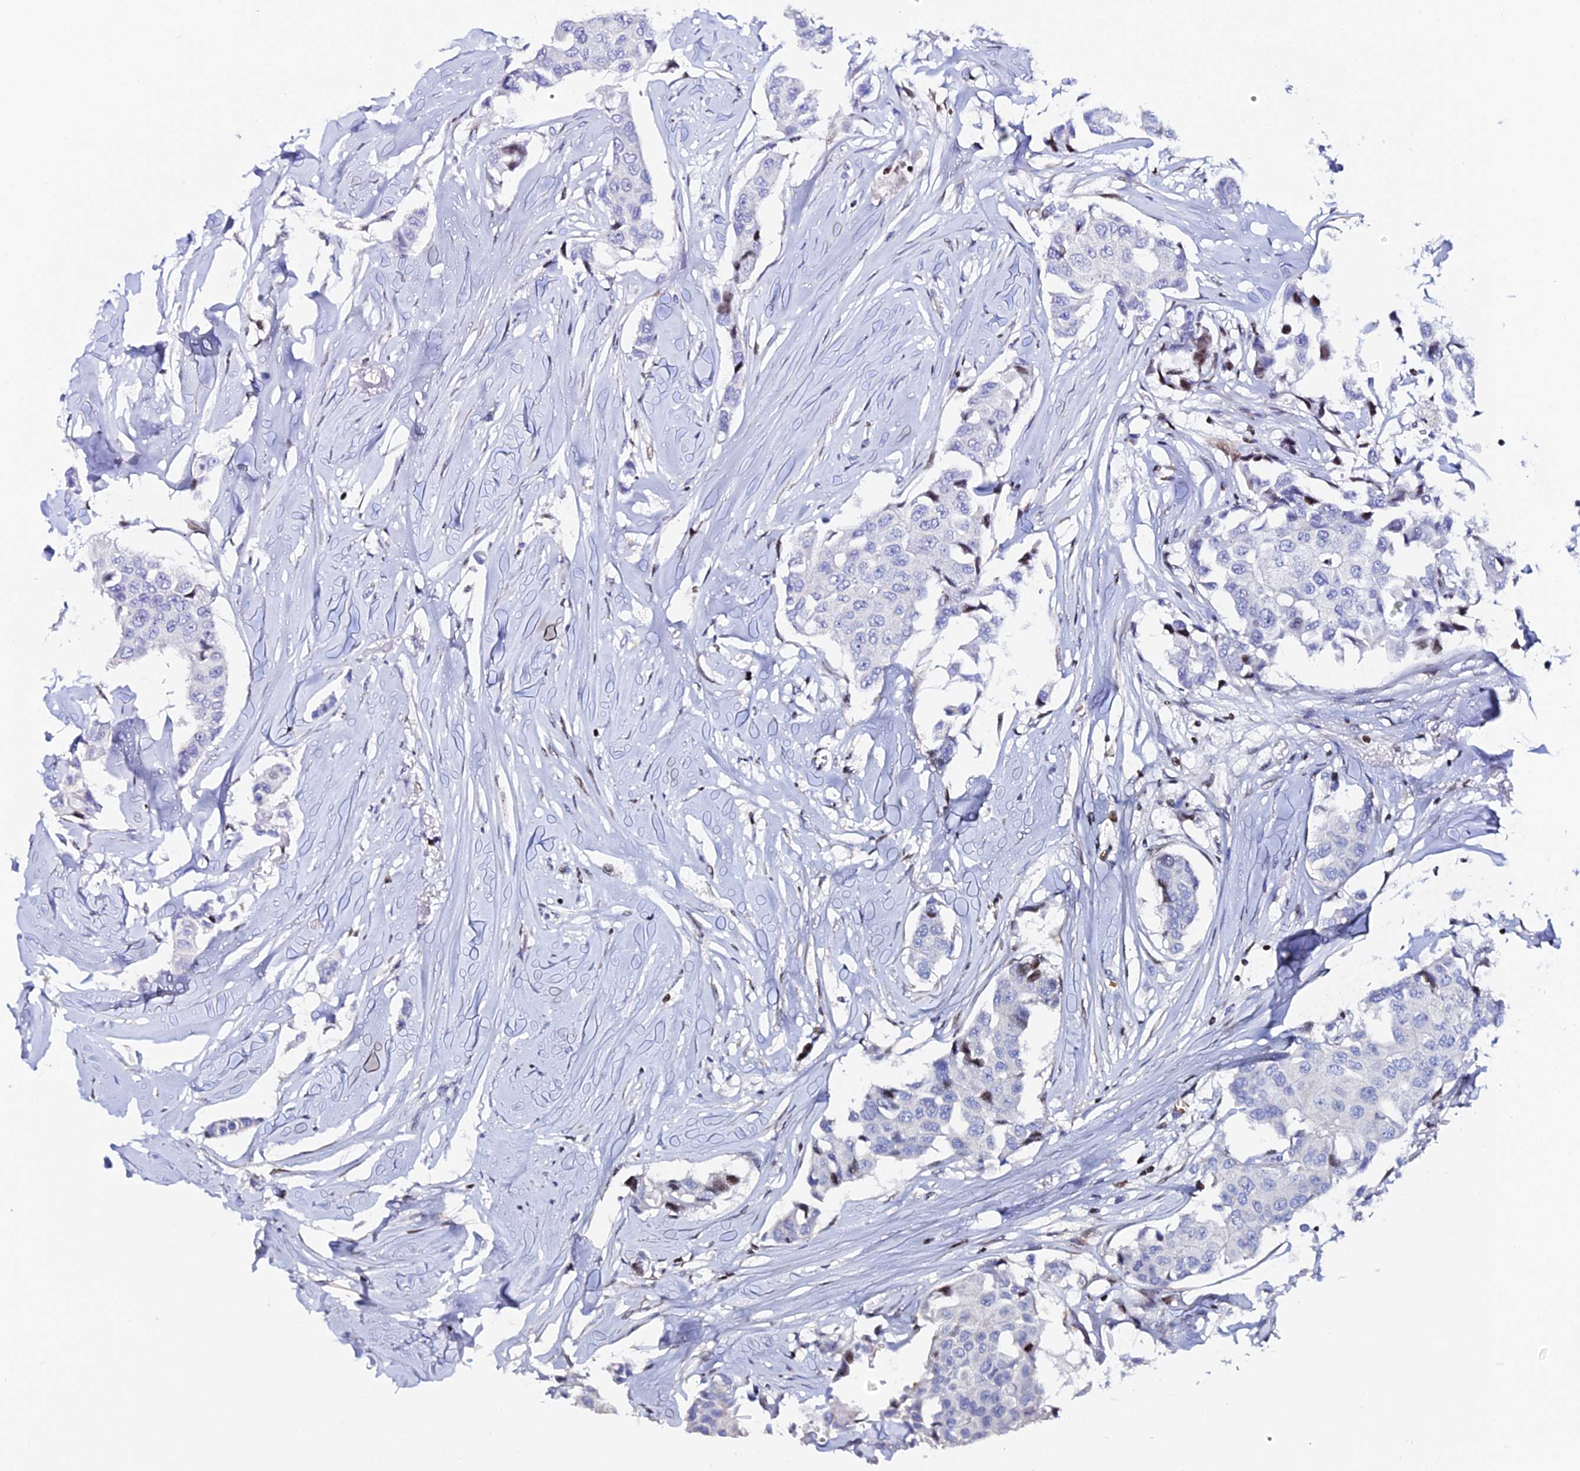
{"staining": {"intensity": "negative", "quantity": "none", "location": "none"}, "tissue": "breast cancer", "cell_type": "Tumor cells", "image_type": "cancer", "snomed": [{"axis": "morphology", "description": "Duct carcinoma"}, {"axis": "topography", "description": "Breast"}], "caption": "This is an immunohistochemistry (IHC) histopathology image of breast invasive ductal carcinoma. There is no expression in tumor cells.", "gene": "MYNN", "patient": {"sex": "female", "age": 80}}